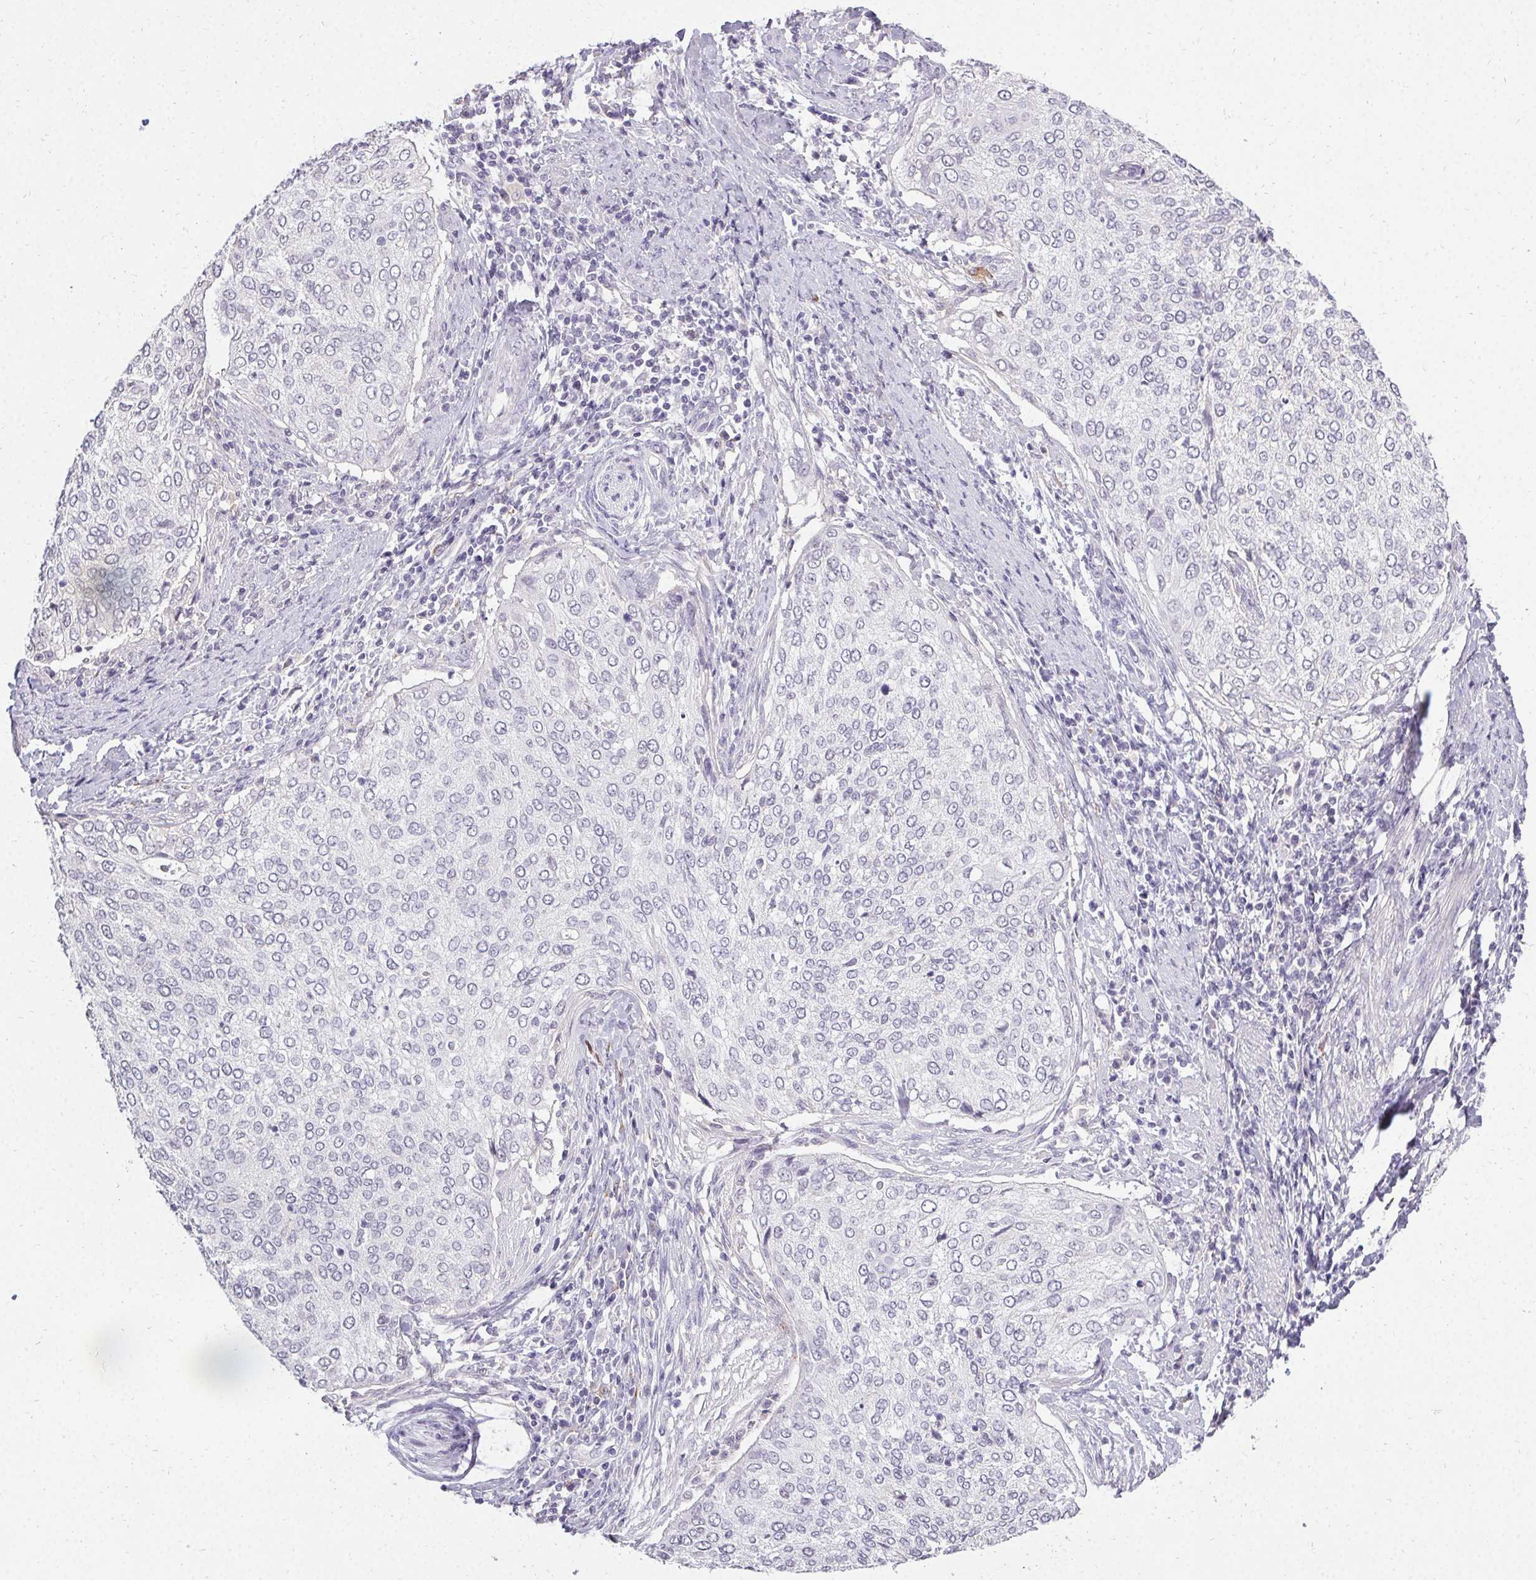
{"staining": {"intensity": "negative", "quantity": "none", "location": "none"}, "tissue": "cervical cancer", "cell_type": "Tumor cells", "image_type": "cancer", "snomed": [{"axis": "morphology", "description": "Squamous cell carcinoma, NOS"}, {"axis": "topography", "description": "Cervix"}], "caption": "Cervical cancer stained for a protein using IHC reveals no expression tumor cells.", "gene": "PMEL", "patient": {"sex": "female", "age": 38}}